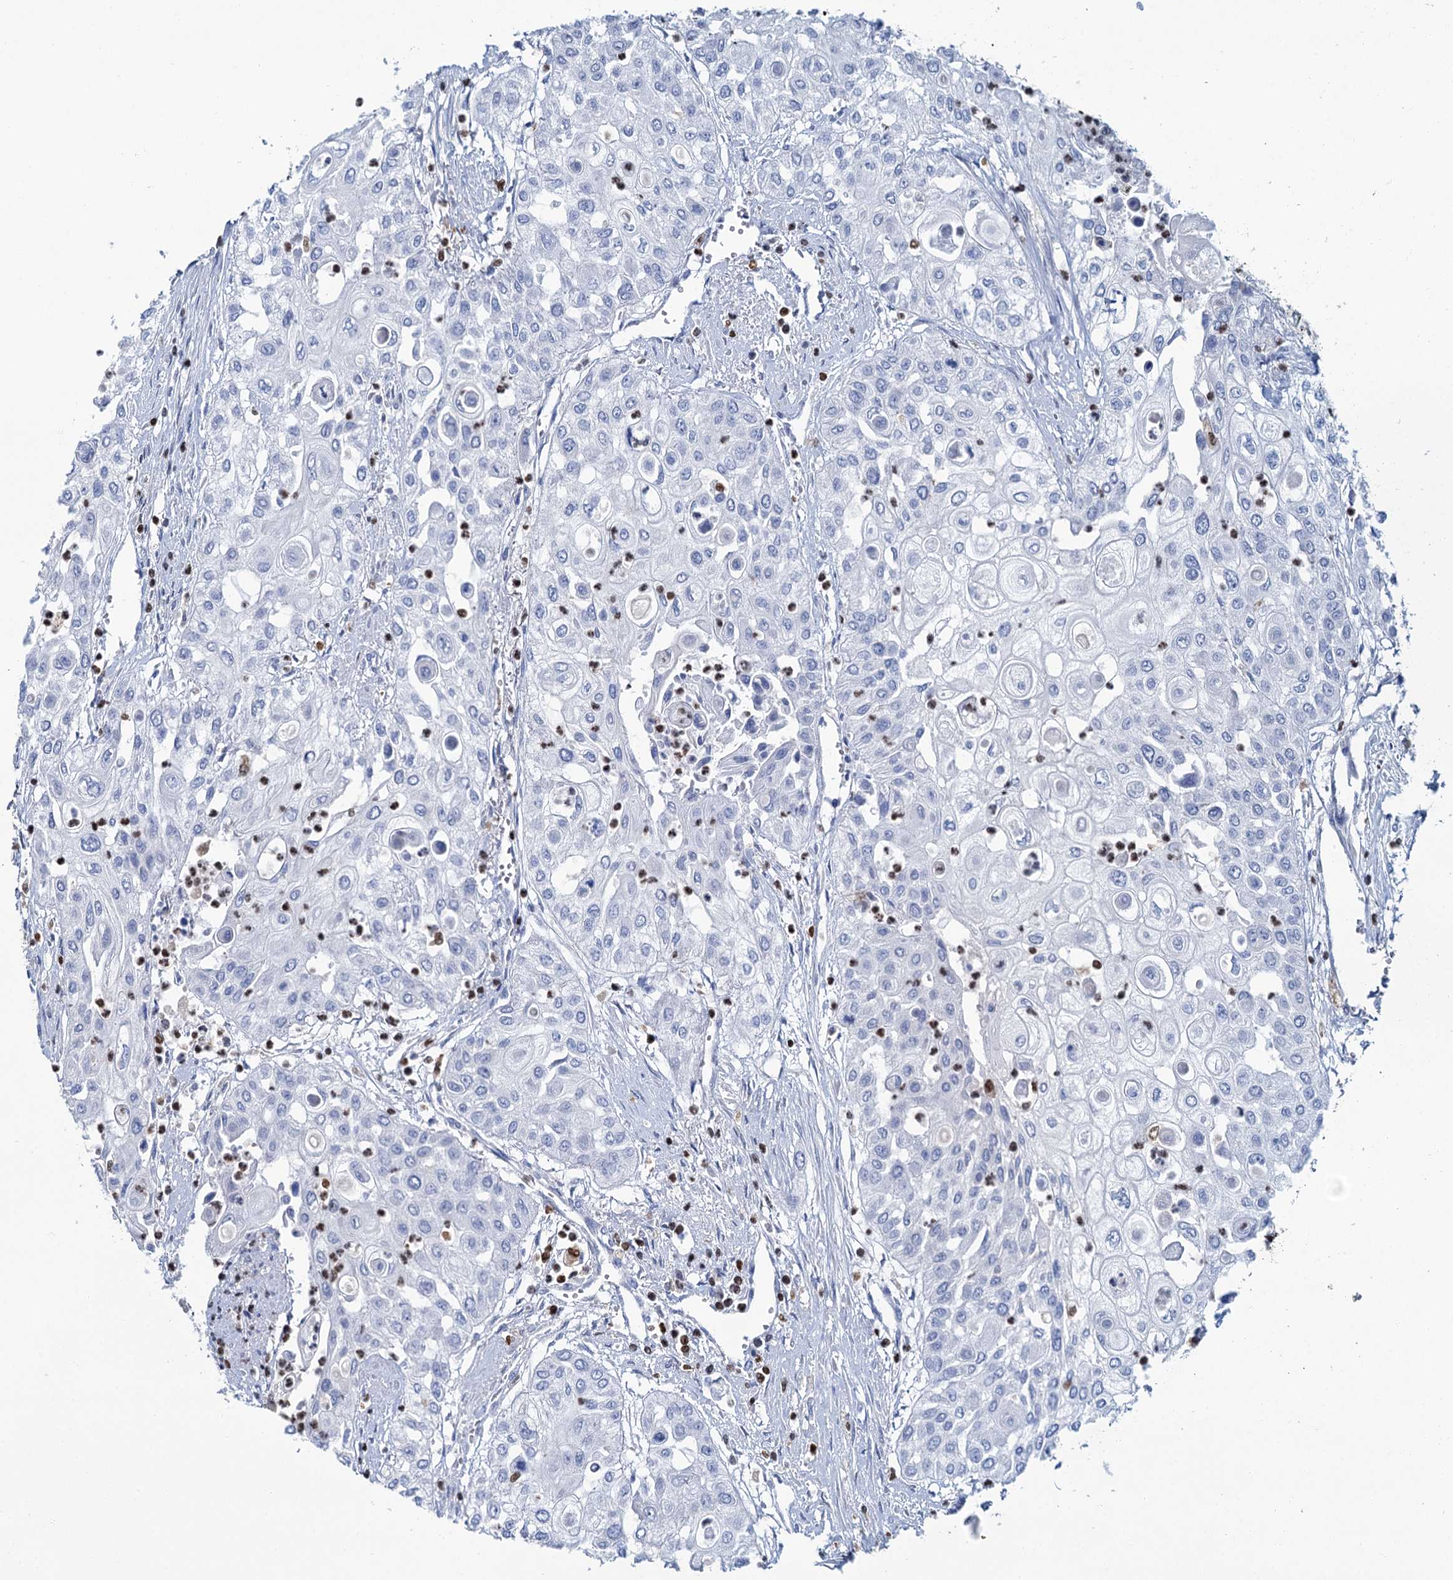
{"staining": {"intensity": "negative", "quantity": "none", "location": "none"}, "tissue": "urothelial cancer", "cell_type": "Tumor cells", "image_type": "cancer", "snomed": [{"axis": "morphology", "description": "Urothelial carcinoma, High grade"}, {"axis": "topography", "description": "Urinary bladder"}], "caption": "Immunohistochemistry histopathology image of urothelial cancer stained for a protein (brown), which reveals no staining in tumor cells.", "gene": "CELF2", "patient": {"sex": "female", "age": 79}}